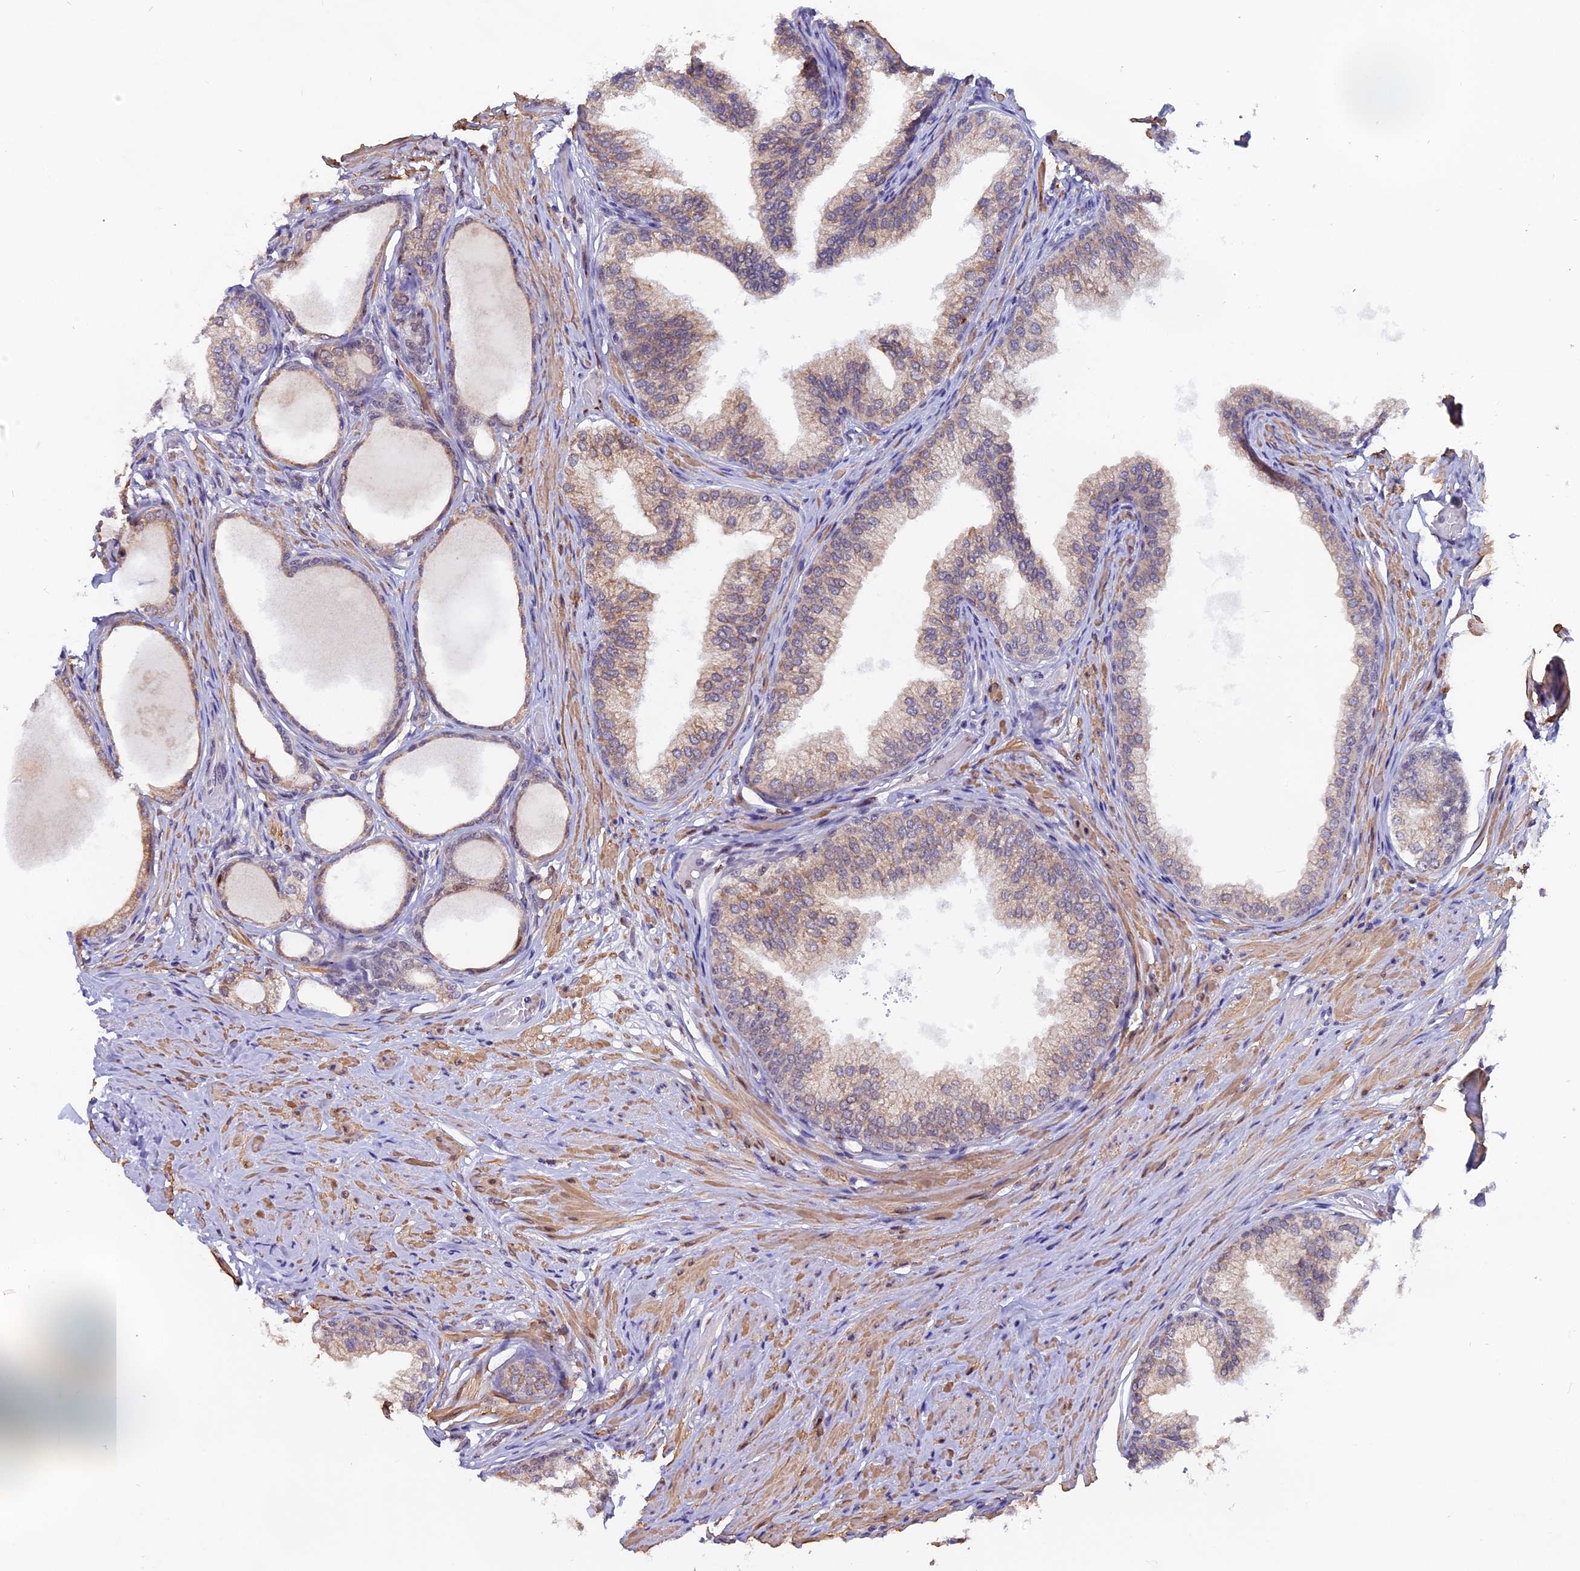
{"staining": {"intensity": "moderate", "quantity": "25%-75%", "location": "cytoplasmic/membranous,nuclear"}, "tissue": "prostate", "cell_type": "Glandular cells", "image_type": "normal", "snomed": [{"axis": "morphology", "description": "Normal tissue, NOS"}, {"axis": "morphology", "description": "Urothelial carcinoma, Low grade"}, {"axis": "topography", "description": "Urinary bladder"}, {"axis": "topography", "description": "Prostate"}], "caption": "Prostate stained with DAB (3,3'-diaminobenzidine) immunohistochemistry (IHC) reveals medium levels of moderate cytoplasmic/membranous,nuclear staining in about 25%-75% of glandular cells. Ihc stains the protein of interest in brown and the nuclei are stained blue.", "gene": "FAM118B", "patient": {"sex": "male", "age": 60}}